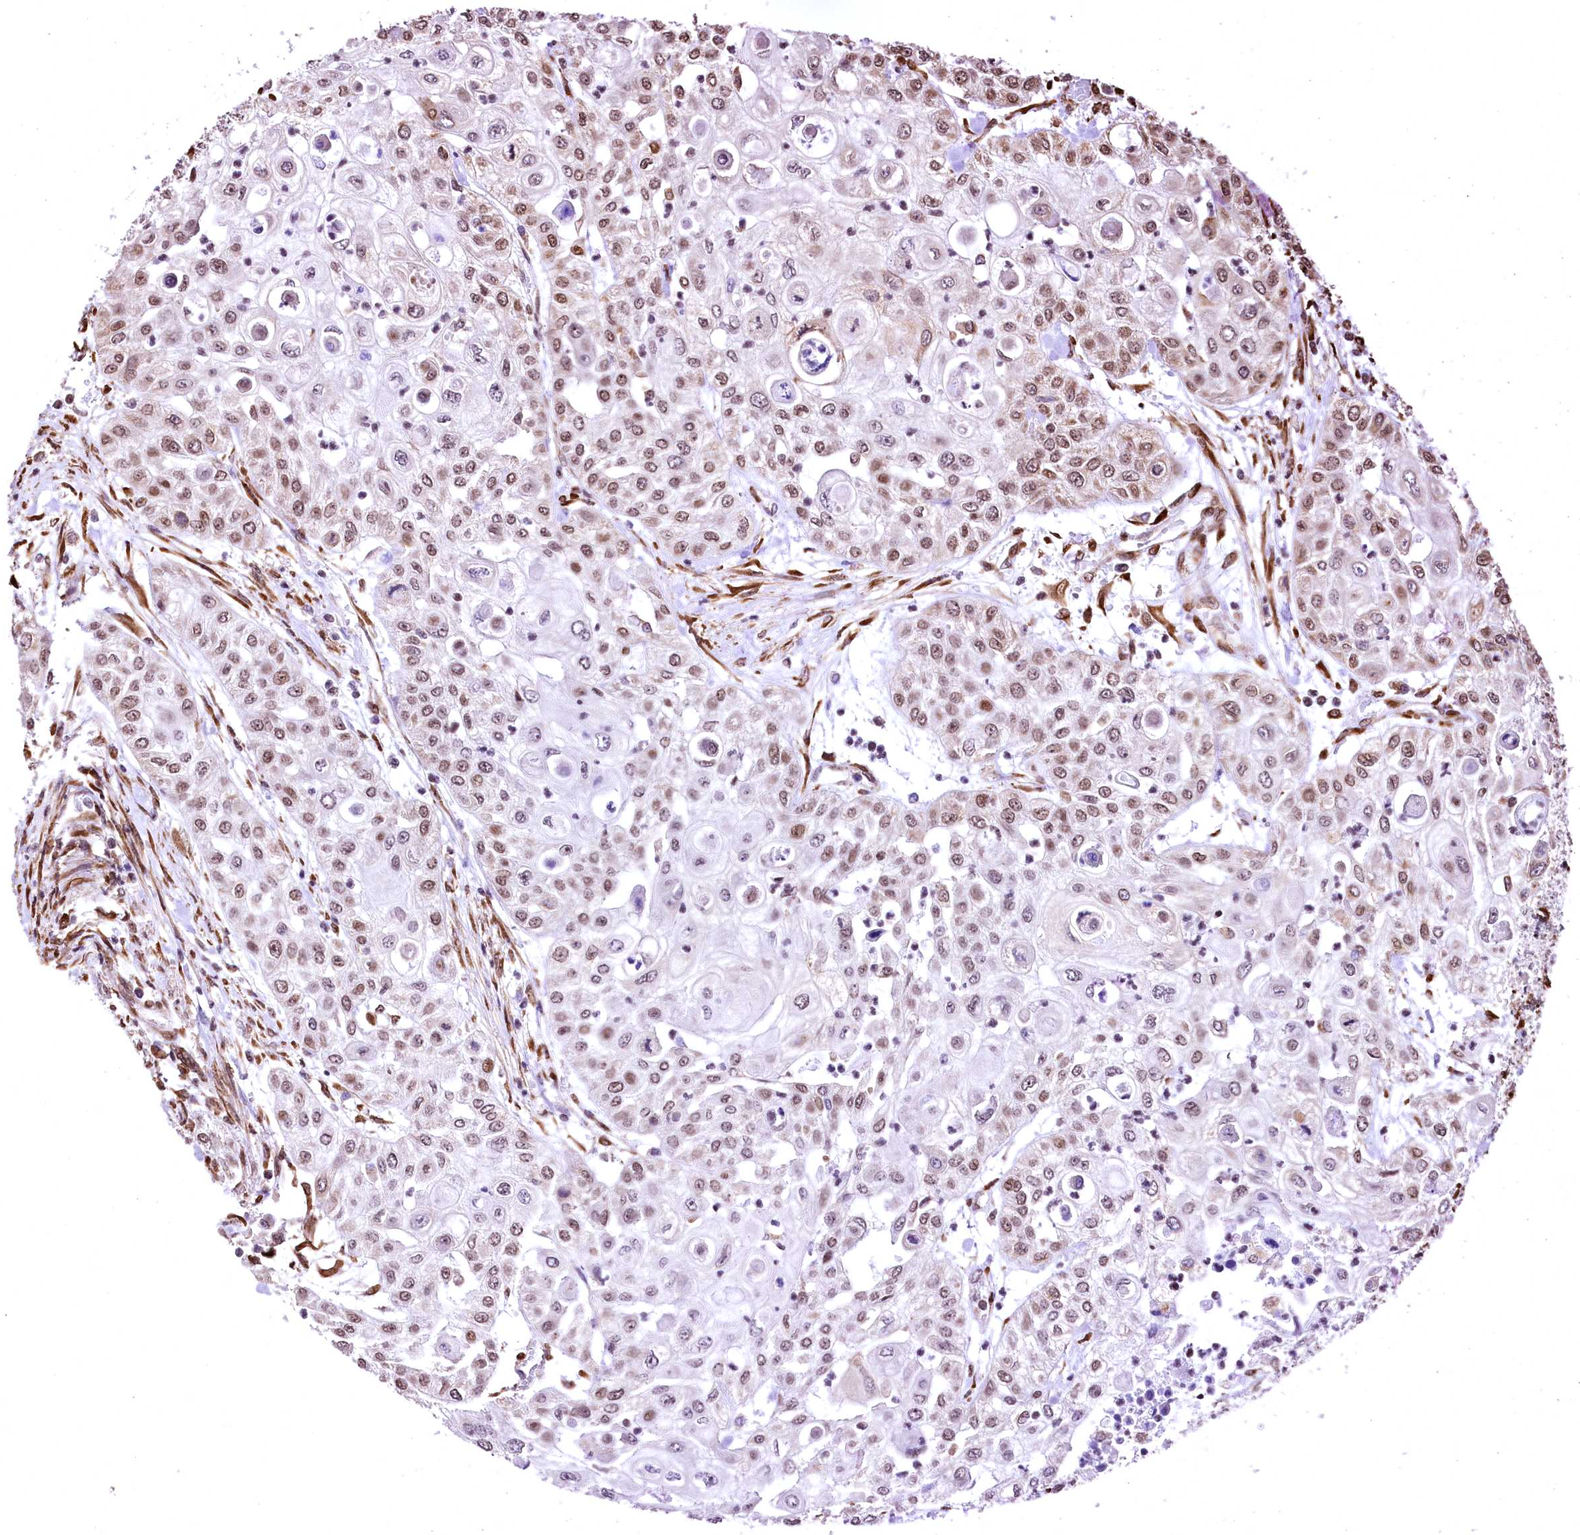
{"staining": {"intensity": "moderate", "quantity": "<25%", "location": "nuclear"}, "tissue": "urothelial cancer", "cell_type": "Tumor cells", "image_type": "cancer", "snomed": [{"axis": "morphology", "description": "Urothelial carcinoma, High grade"}, {"axis": "topography", "description": "Urinary bladder"}], "caption": "Immunohistochemistry (IHC) histopathology image of human urothelial cancer stained for a protein (brown), which displays low levels of moderate nuclear expression in approximately <25% of tumor cells.", "gene": "PDS5B", "patient": {"sex": "female", "age": 79}}